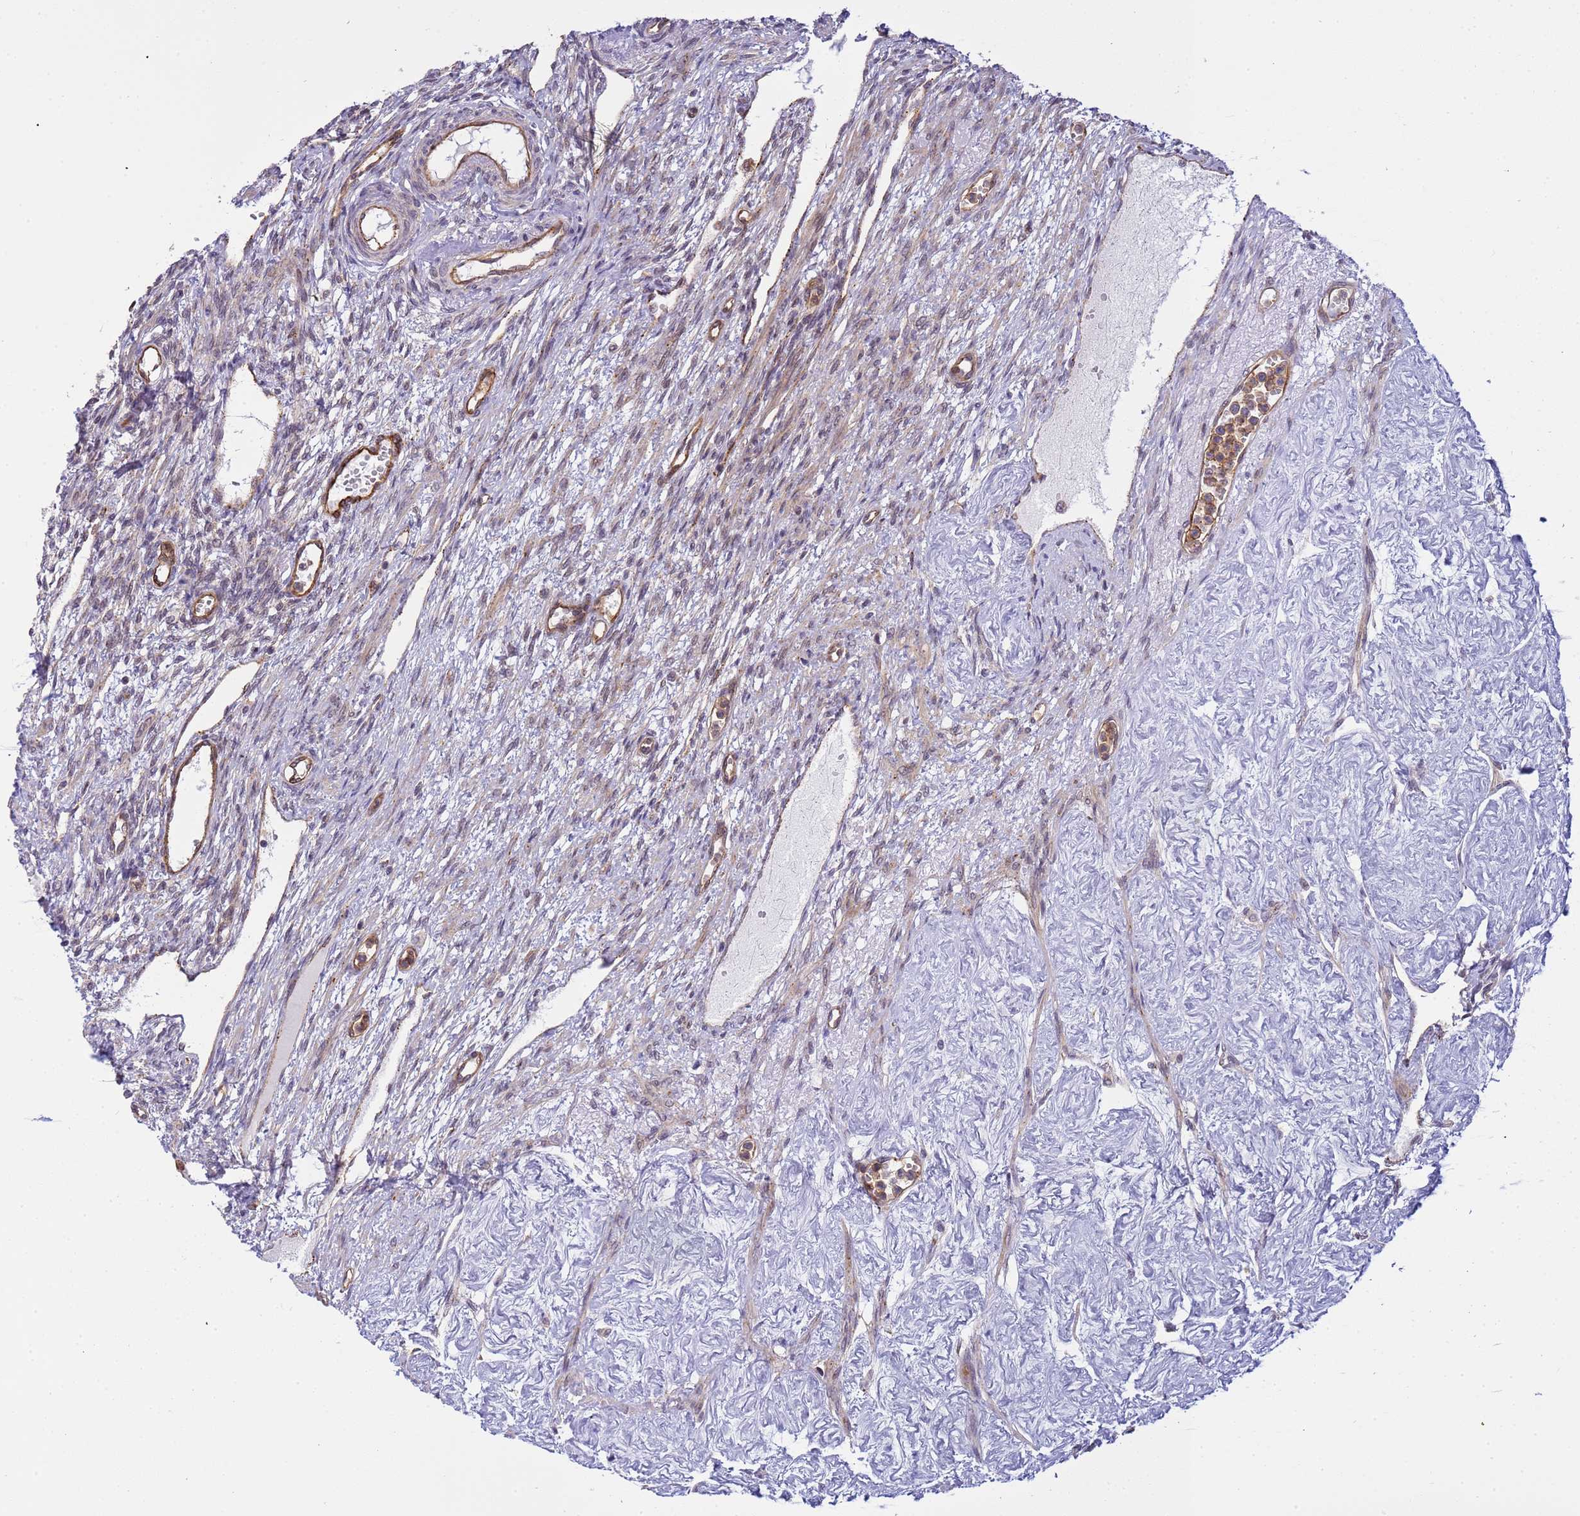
{"staining": {"intensity": "negative", "quantity": "none", "location": "none"}, "tissue": "ovary", "cell_type": "Ovarian stroma cells", "image_type": "normal", "snomed": [{"axis": "morphology", "description": "Normal tissue, NOS"}, {"axis": "morphology", "description": "Cyst, NOS"}, {"axis": "topography", "description": "Ovary"}], "caption": "Immunohistochemistry (IHC) of unremarkable ovary demonstrates no expression in ovarian stroma cells.", "gene": "EMC2", "patient": {"sex": "female", "age": 33}}